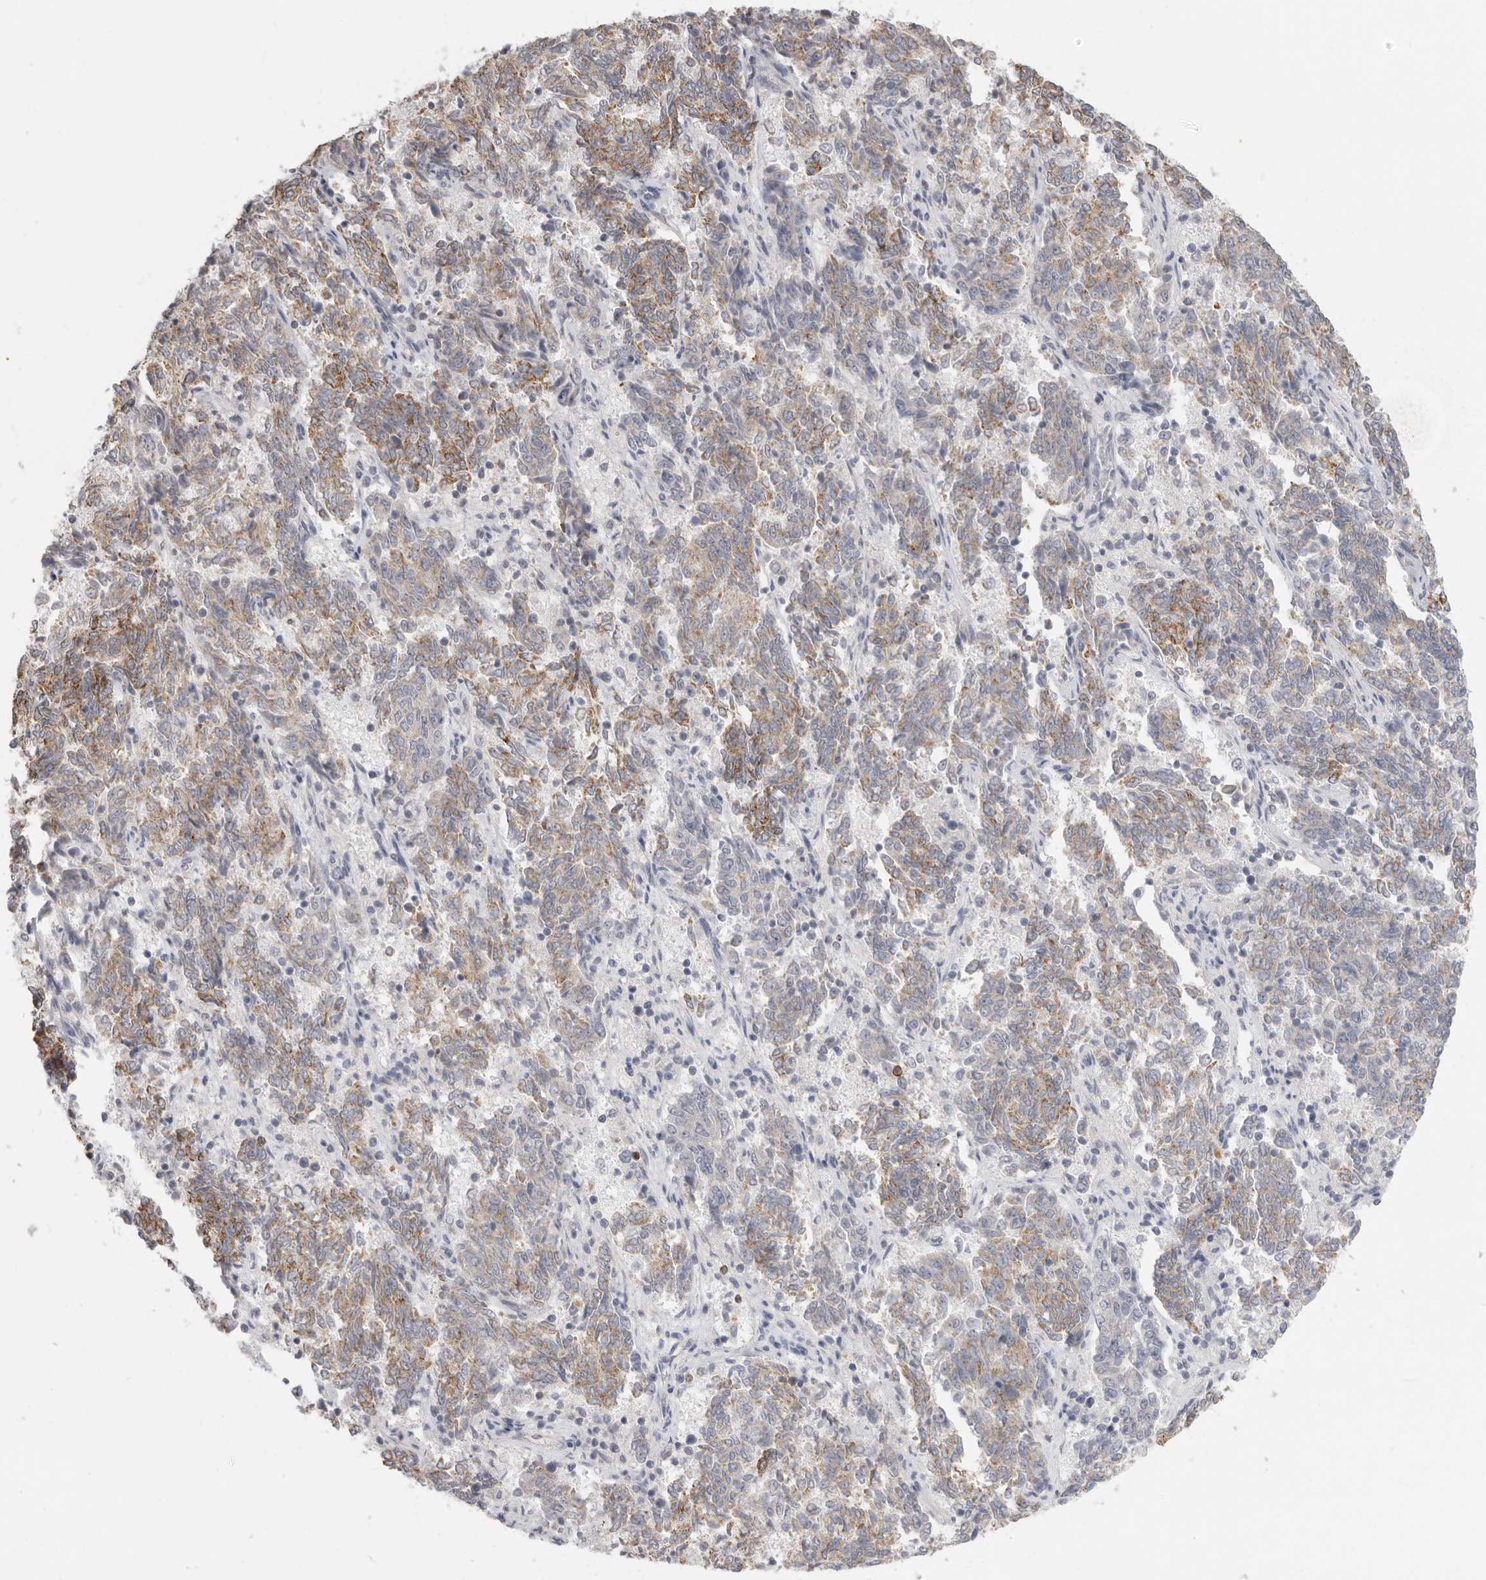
{"staining": {"intensity": "moderate", "quantity": "25%-75%", "location": "cytoplasmic/membranous"}, "tissue": "endometrial cancer", "cell_type": "Tumor cells", "image_type": "cancer", "snomed": [{"axis": "morphology", "description": "Adenocarcinoma, NOS"}, {"axis": "topography", "description": "Endometrium"}], "caption": "There is medium levels of moderate cytoplasmic/membranous expression in tumor cells of endometrial cancer (adenocarcinoma), as demonstrated by immunohistochemical staining (brown color).", "gene": "XIRP1", "patient": {"sex": "female", "age": 80}}